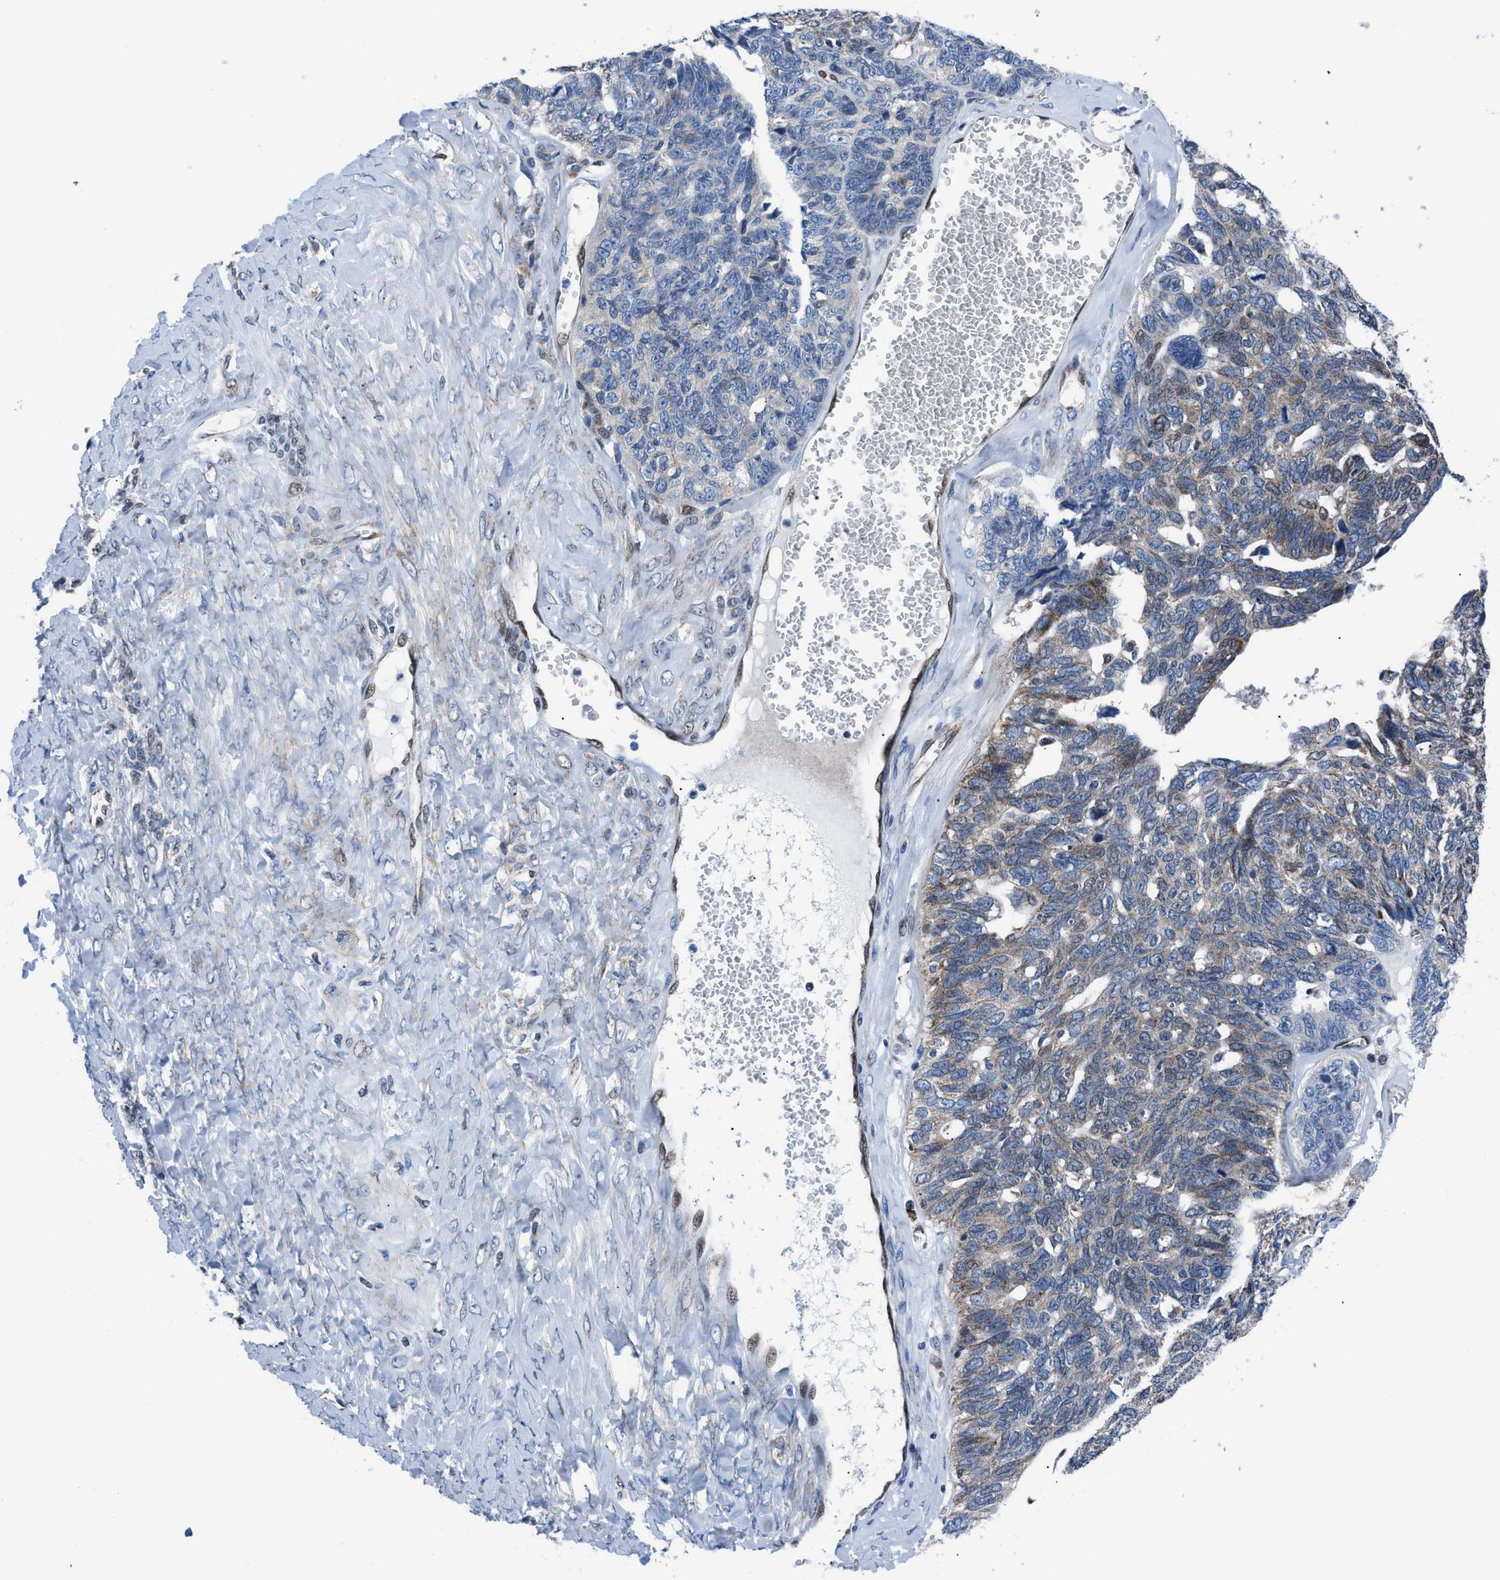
{"staining": {"intensity": "weak", "quantity": "25%-75%", "location": "cytoplasmic/membranous"}, "tissue": "ovarian cancer", "cell_type": "Tumor cells", "image_type": "cancer", "snomed": [{"axis": "morphology", "description": "Cystadenocarcinoma, serous, NOS"}, {"axis": "topography", "description": "Ovary"}], "caption": "High-power microscopy captured an immunohistochemistry photomicrograph of serous cystadenocarcinoma (ovarian), revealing weak cytoplasmic/membranous staining in about 25%-75% of tumor cells.", "gene": "LMO2", "patient": {"sex": "female", "age": 79}}